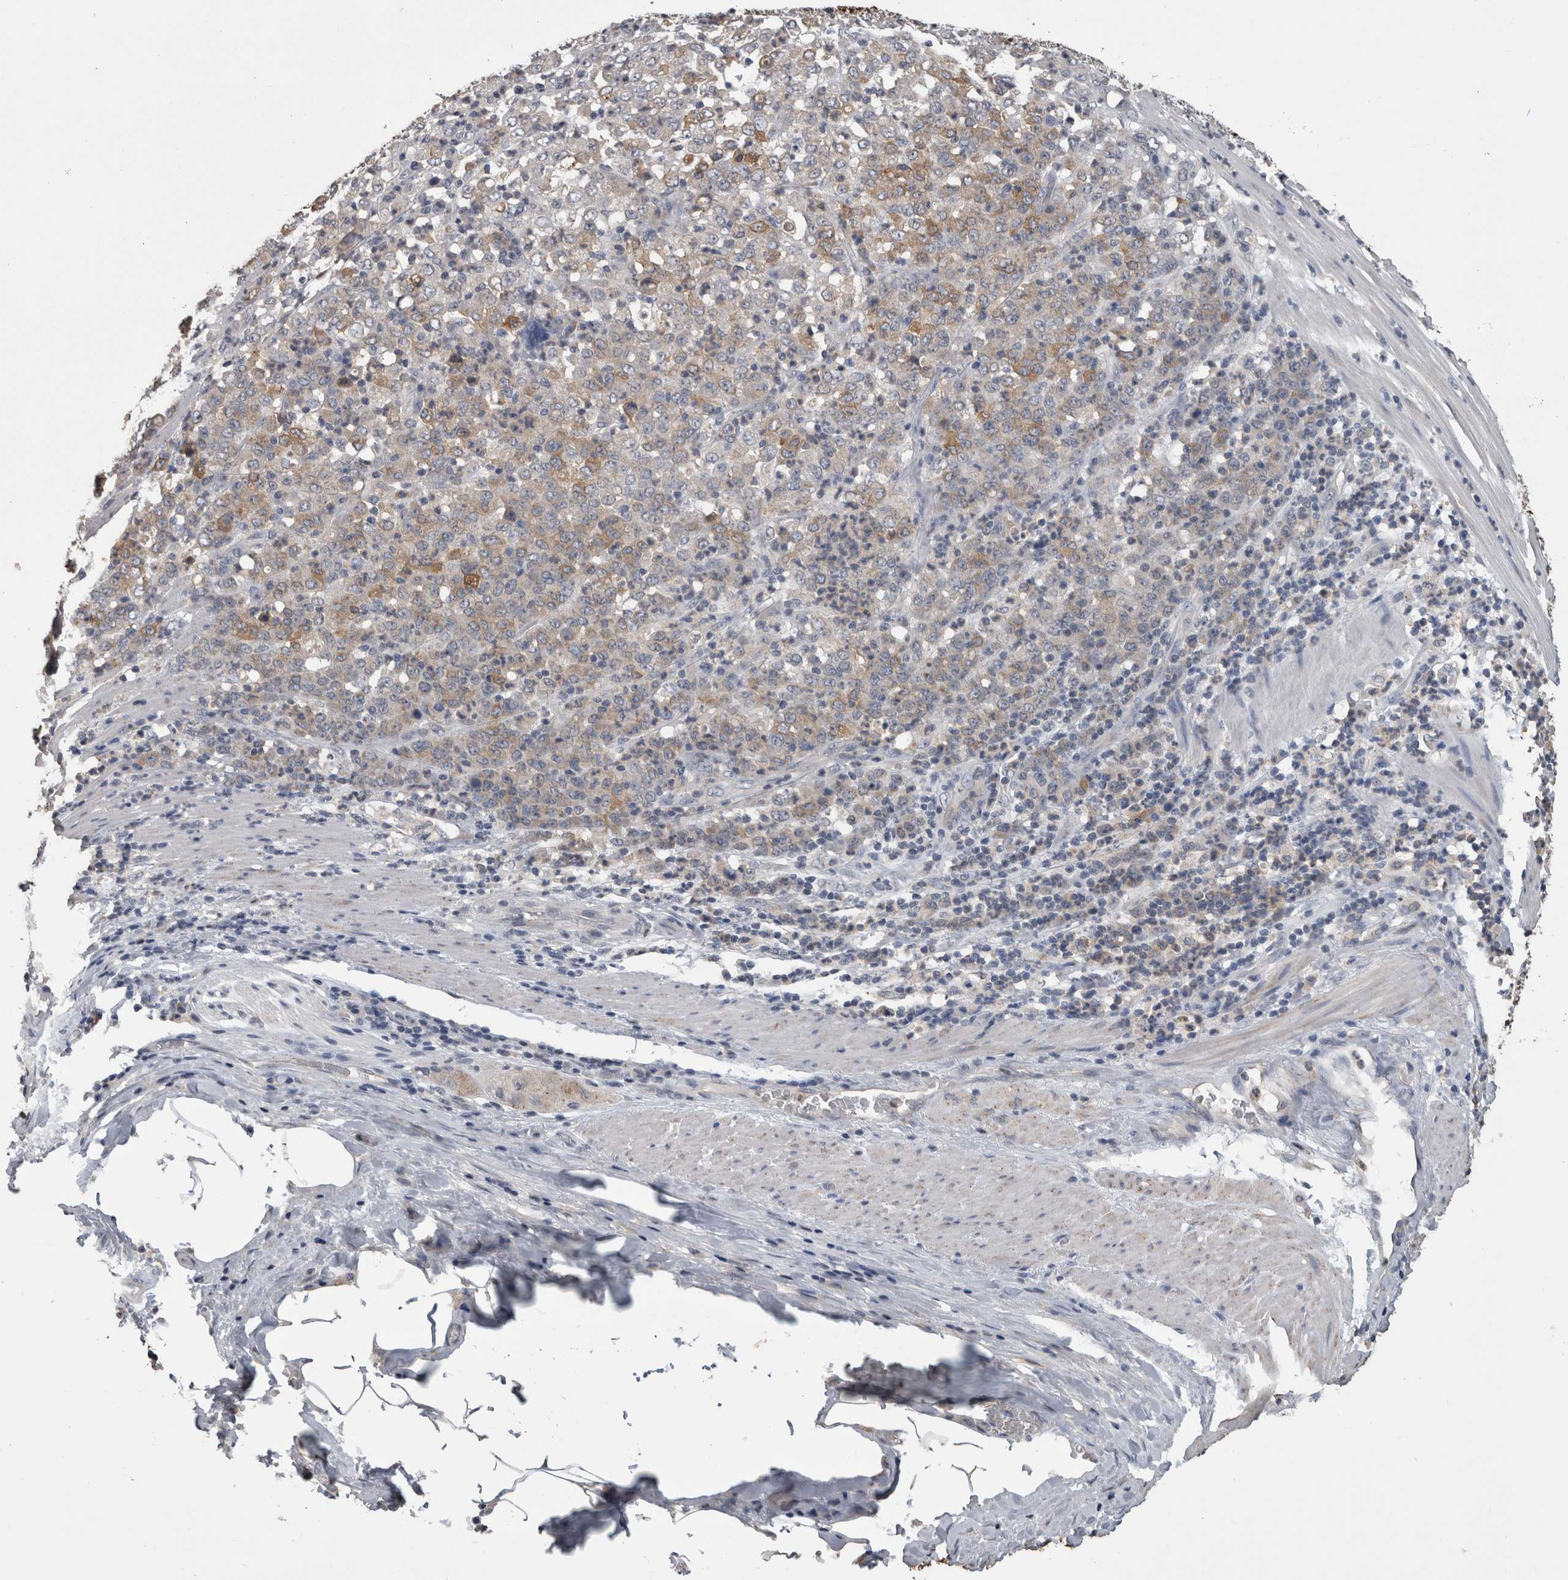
{"staining": {"intensity": "moderate", "quantity": "<25%", "location": "cytoplasmic/membranous"}, "tissue": "stomach cancer", "cell_type": "Tumor cells", "image_type": "cancer", "snomed": [{"axis": "morphology", "description": "Adenocarcinoma, NOS"}, {"axis": "topography", "description": "Stomach, lower"}], "caption": "Moderate cytoplasmic/membranous staining is seen in approximately <25% of tumor cells in adenocarcinoma (stomach).", "gene": "ANXA13", "patient": {"sex": "female", "age": 71}}